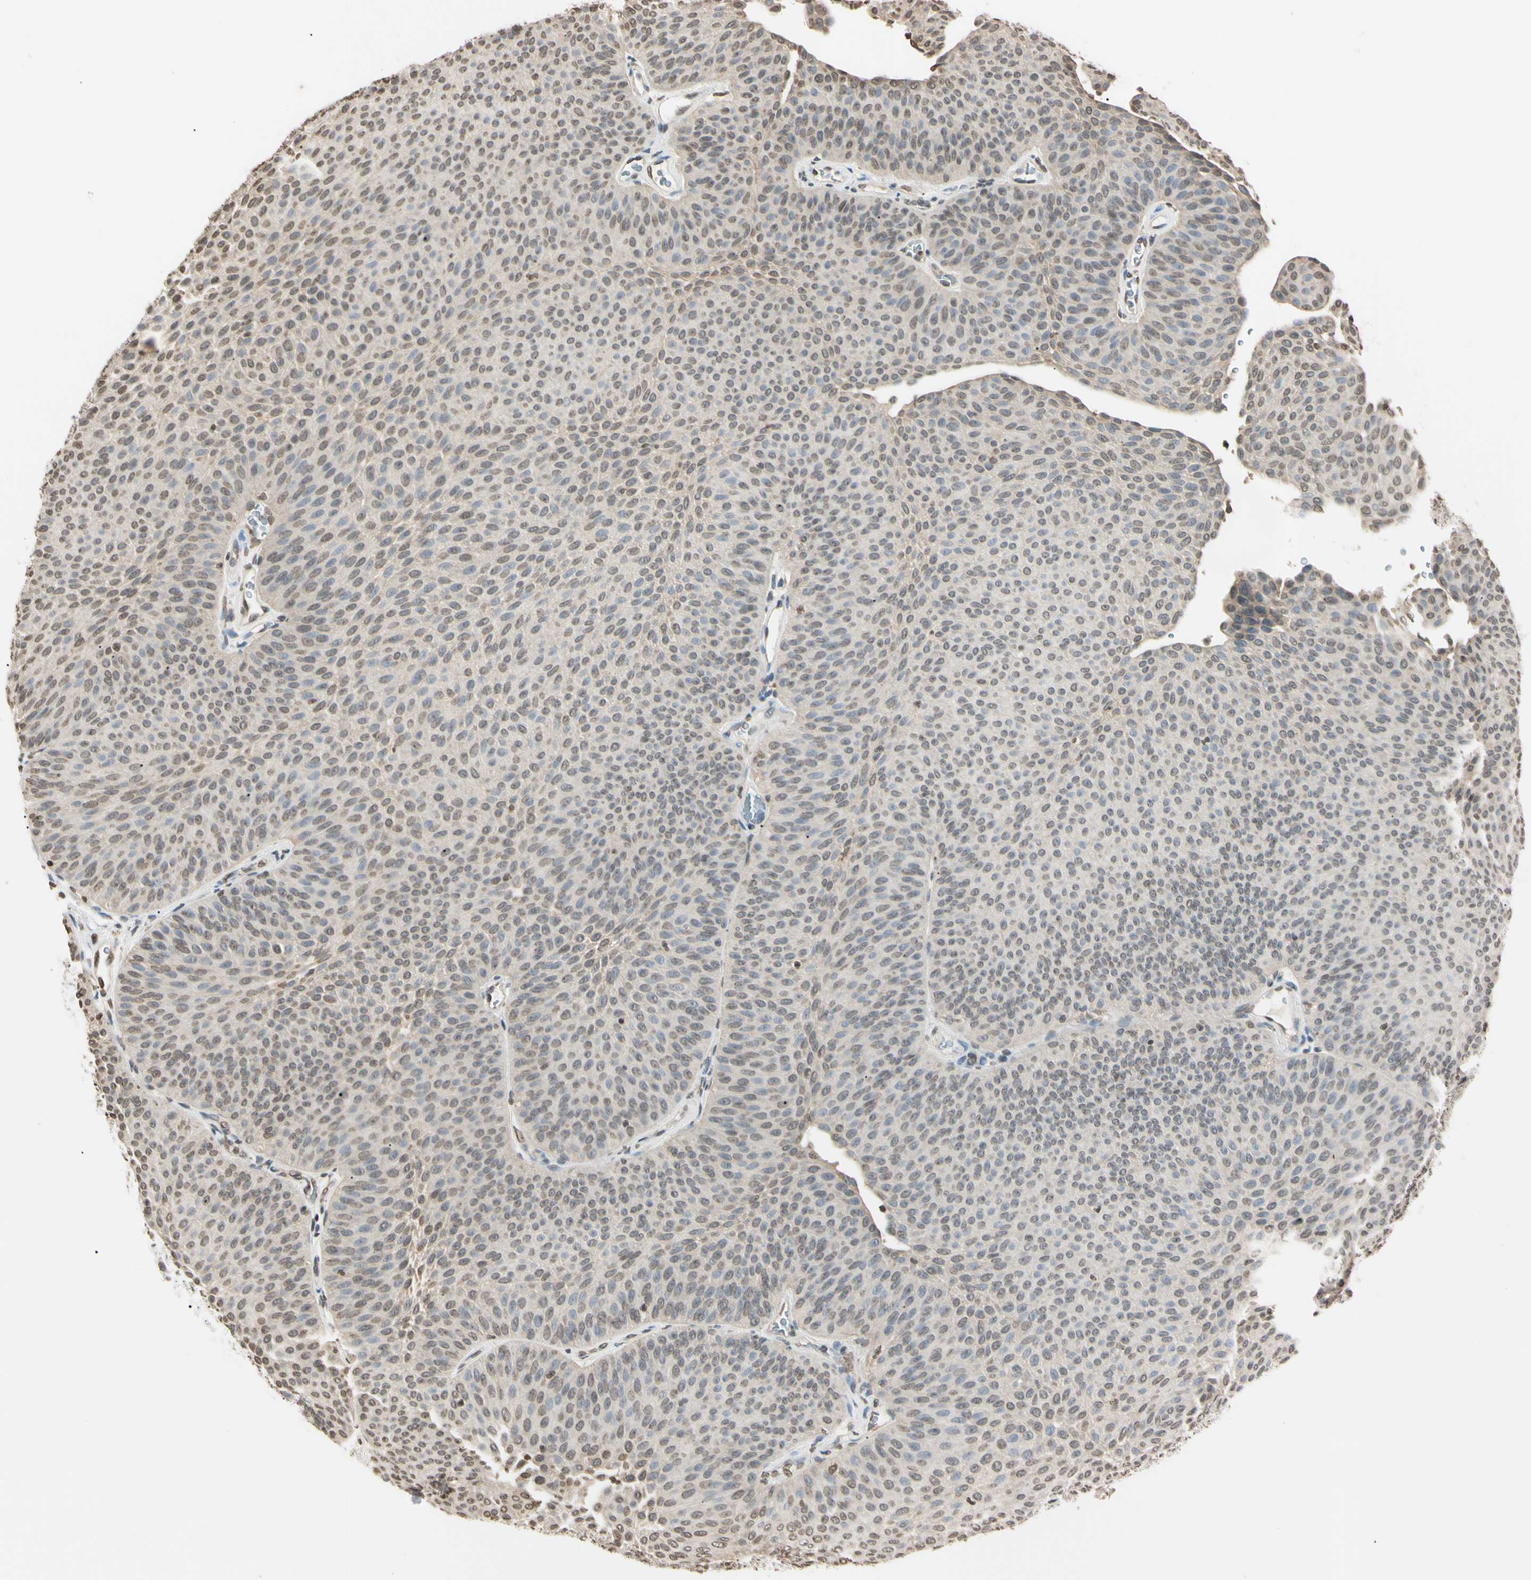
{"staining": {"intensity": "weak", "quantity": "25%-75%", "location": "nuclear"}, "tissue": "urothelial cancer", "cell_type": "Tumor cells", "image_type": "cancer", "snomed": [{"axis": "morphology", "description": "Urothelial carcinoma, Low grade"}, {"axis": "topography", "description": "Urinary bladder"}], "caption": "Urothelial cancer was stained to show a protein in brown. There is low levels of weak nuclear positivity in about 25%-75% of tumor cells. (DAB (3,3'-diaminobenzidine) IHC with brightfield microscopy, high magnification).", "gene": "CDC45", "patient": {"sex": "female", "age": 60}}